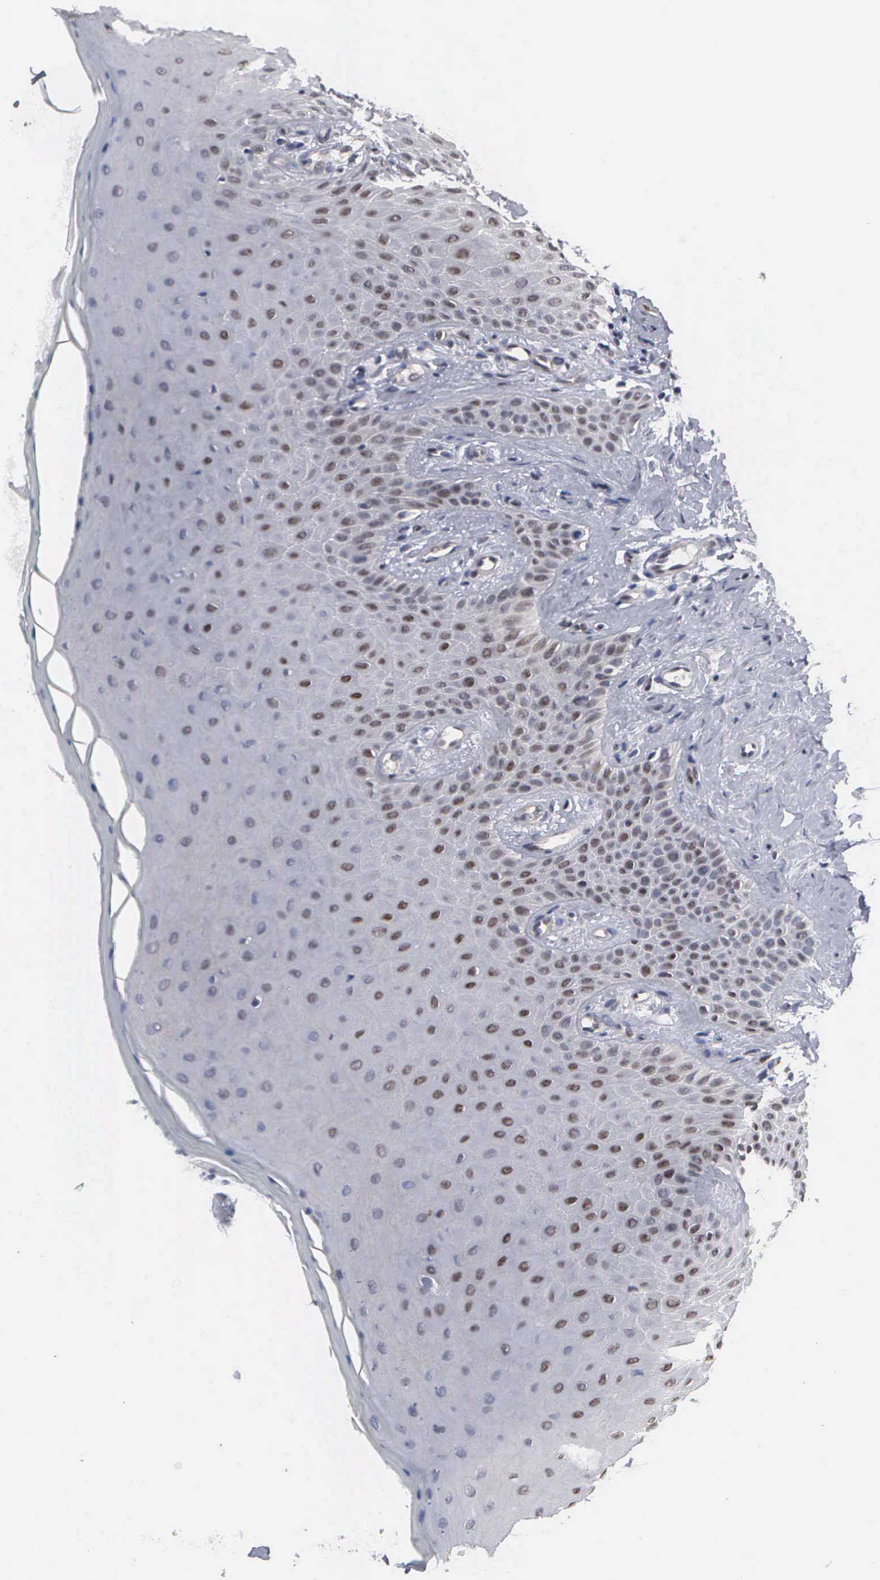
{"staining": {"intensity": "moderate", "quantity": "25%-75%", "location": "nuclear"}, "tissue": "oral mucosa", "cell_type": "Squamous epithelial cells", "image_type": "normal", "snomed": [{"axis": "morphology", "description": "Normal tissue, NOS"}, {"axis": "topography", "description": "Oral tissue"}], "caption": "Immunohistochemical staining of benign oral mucosa shows 25%-75% levels of moderate nuclear protein positivity in approximately 25%-75% of squamous epithelial cells.", "gene": "ZBTB33", "patient": {"sex": "male", "age": 69}}